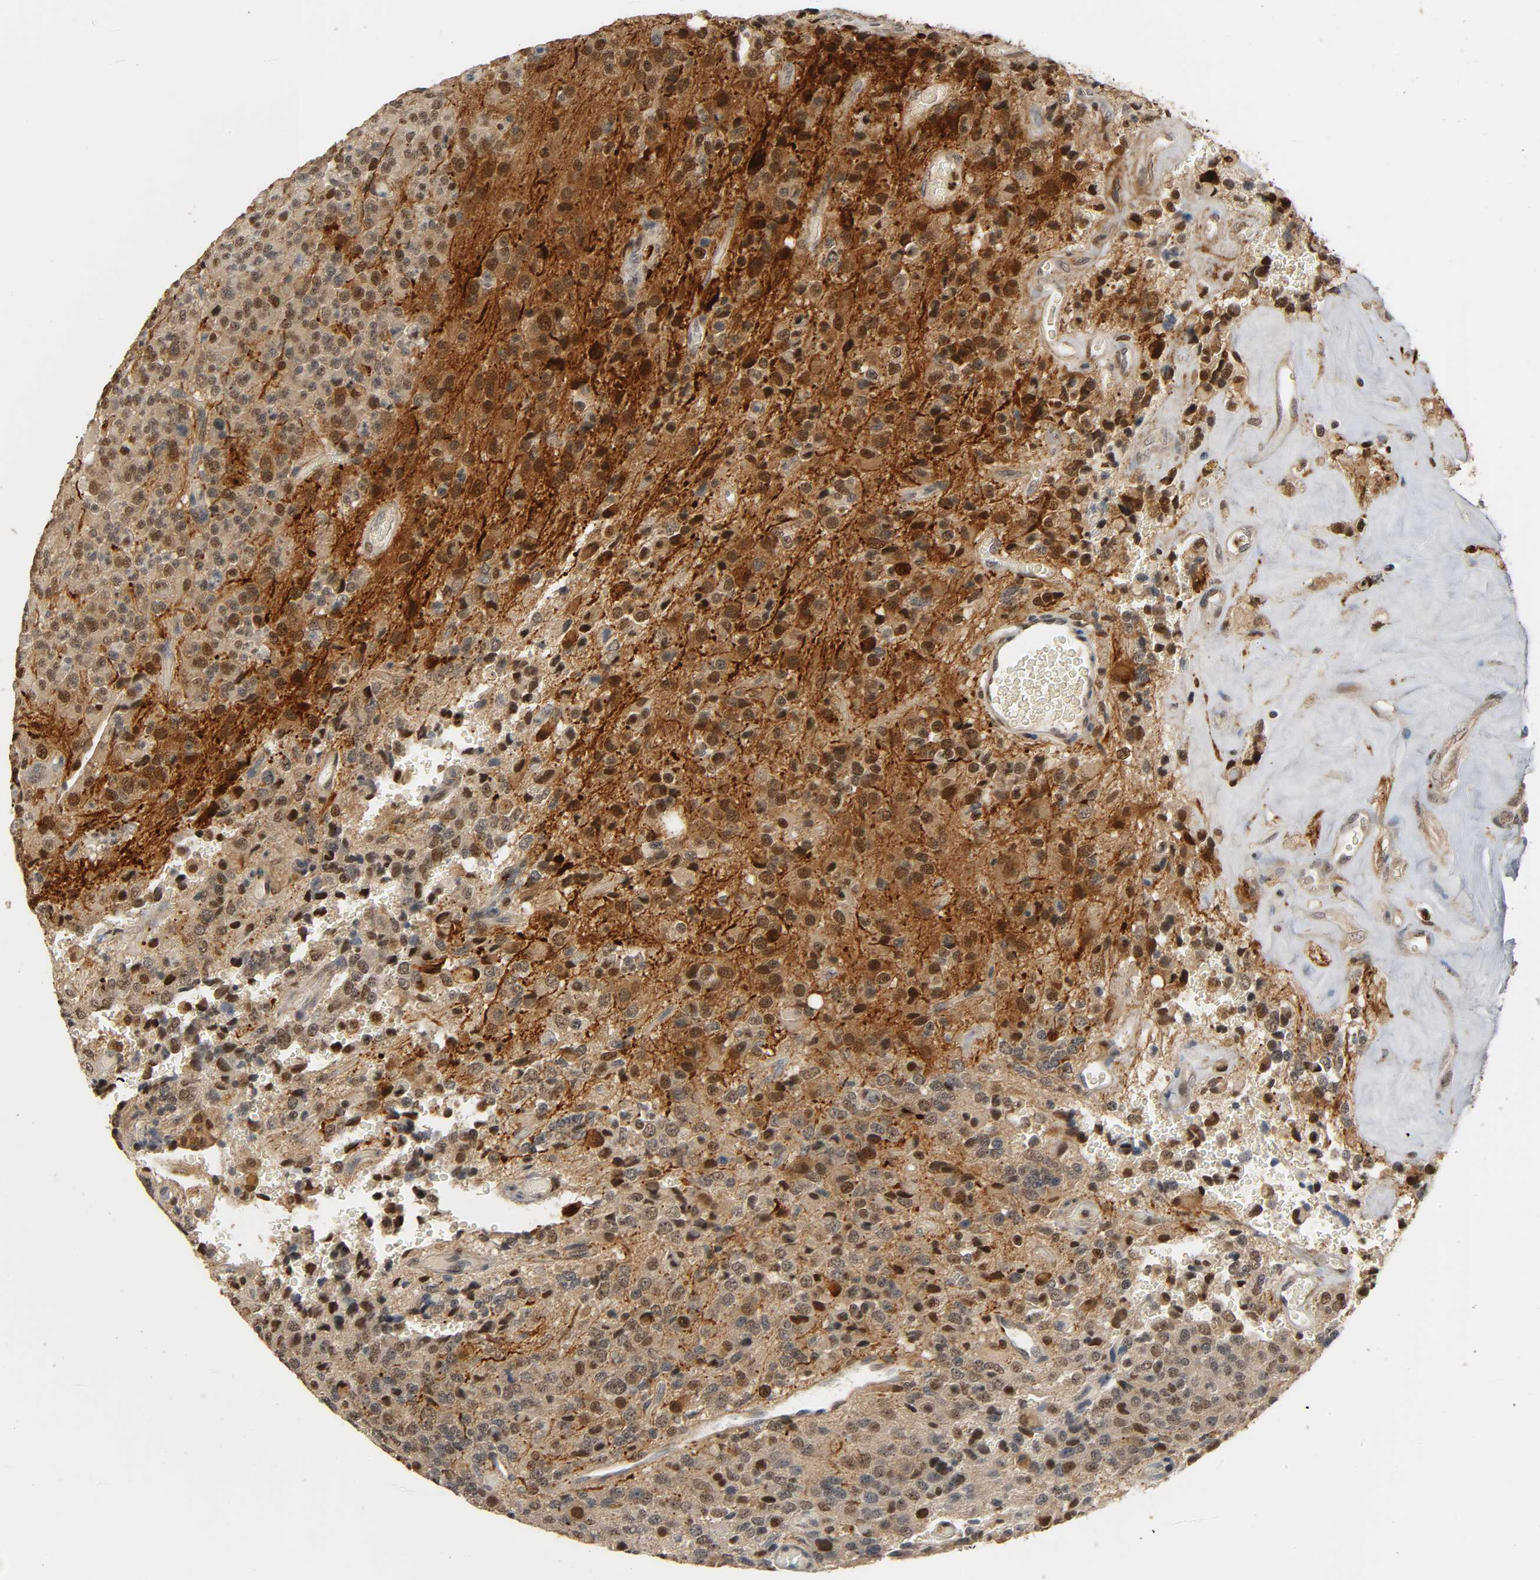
{"staining": {"intensity": "strong", "quantity": "25%-75%", "location": "cytoplasmic/membranous,nuclear"}, "tissue": "glioma", "cell_type": "Tumor cells", "image_type": "cancer", "snomed": [{"axis": "morphology", "description": "Glioma, malignant, High grade"}, {"axis": "topography", "description": "pancreas cauda"}], "caption": "Brown immunohistochemical staining in human malignant high-grade glioma reveals strong cytoplasmic/membranous and nuclear staining in about 25%-75% of tumor cells.", "gene": "ZFPM2", "patient": {"sex": "male", "age": 60}}